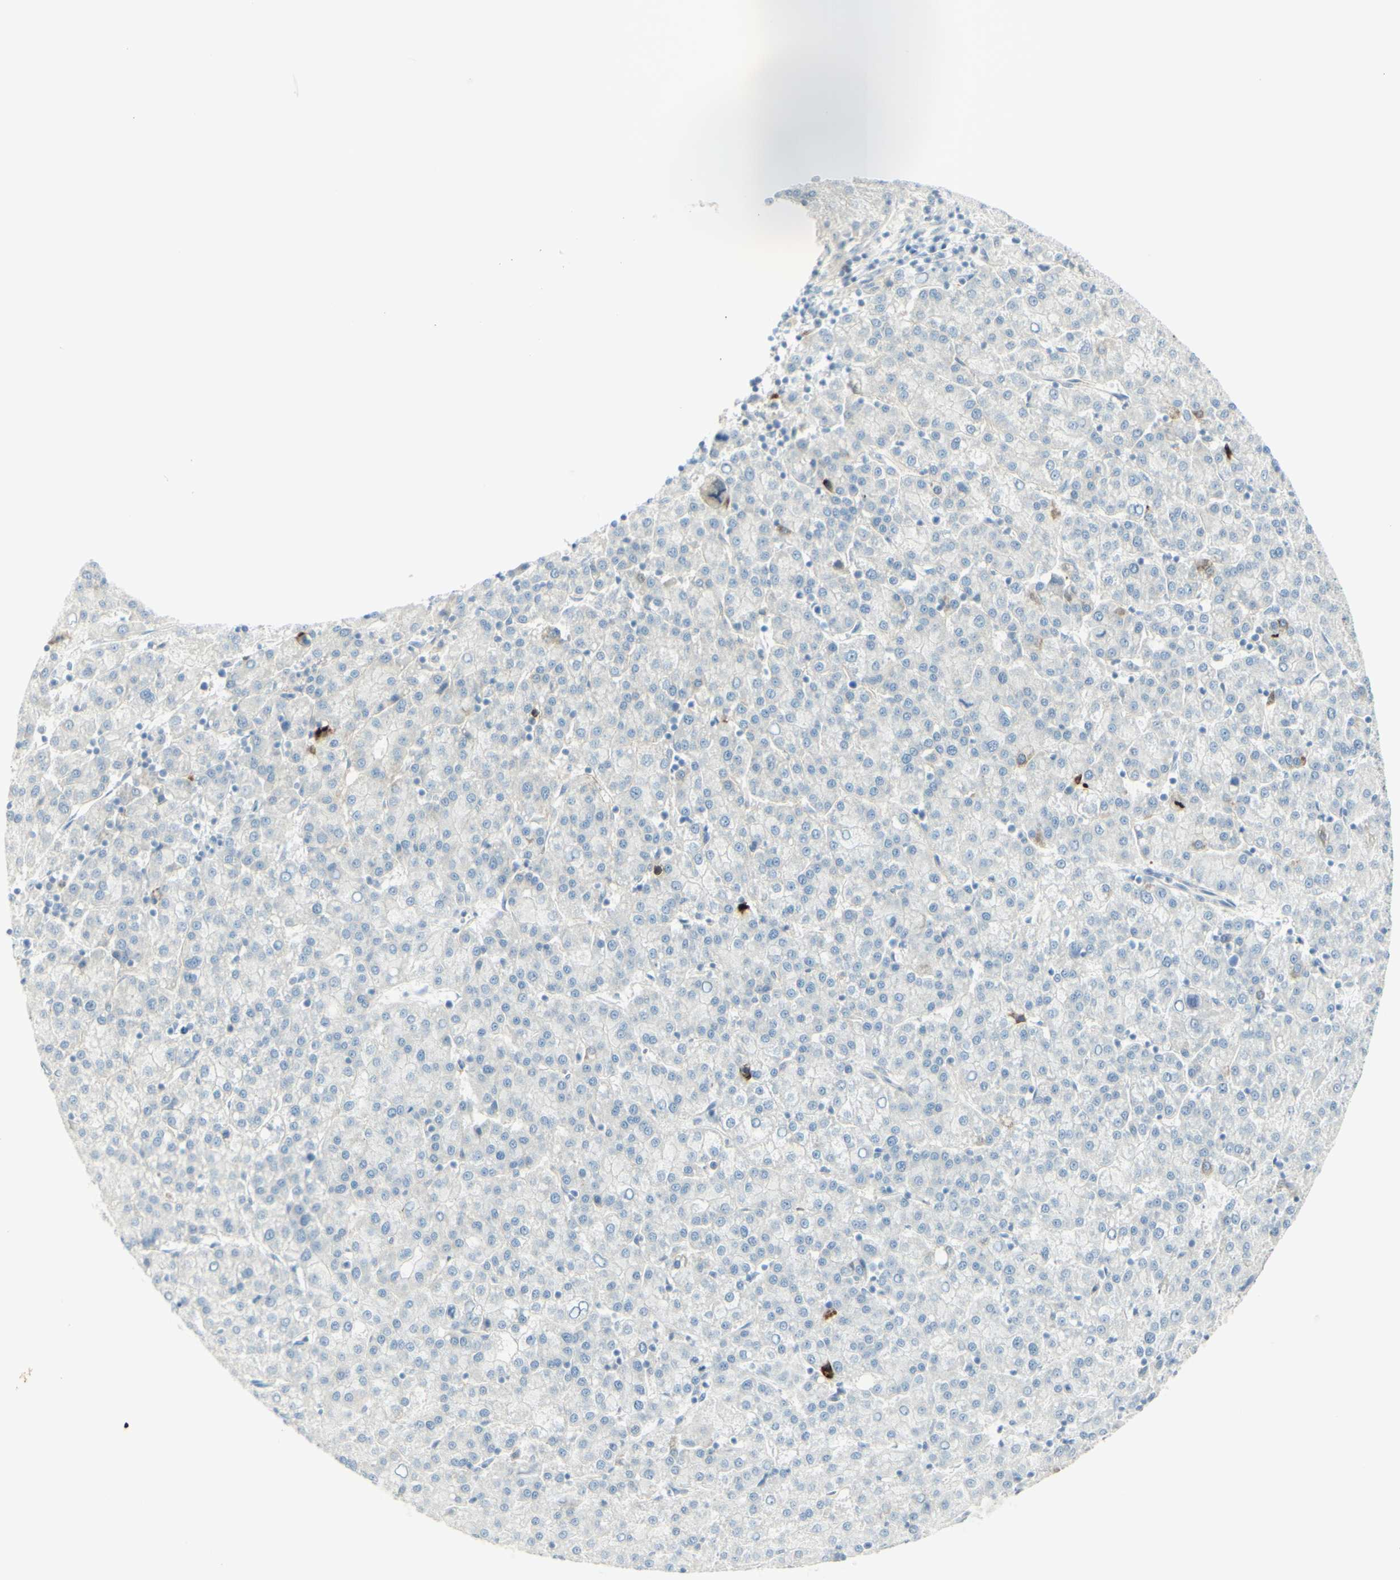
{"staining": {"intensity": "strong", "quantity": "<25%", "location": "cytoplasmic/membranous"}, "tissue": "liver cancer", "cell_type": "Tumor cells", "image_type": "cancer", "snomed": [{"axis": "morphology", "description": "Carcinoma, Hepatocellular, NOS"}, {"axis": "topography", "description": "Liver"}], "caption": "An image of liver hepatocellular carcinoma stained for a protein demonstrates strong cytoplasmic/membranous brown staining in tumor cells.", "gene": "MDK", "patient": {"sex": "female", "age": 58}}